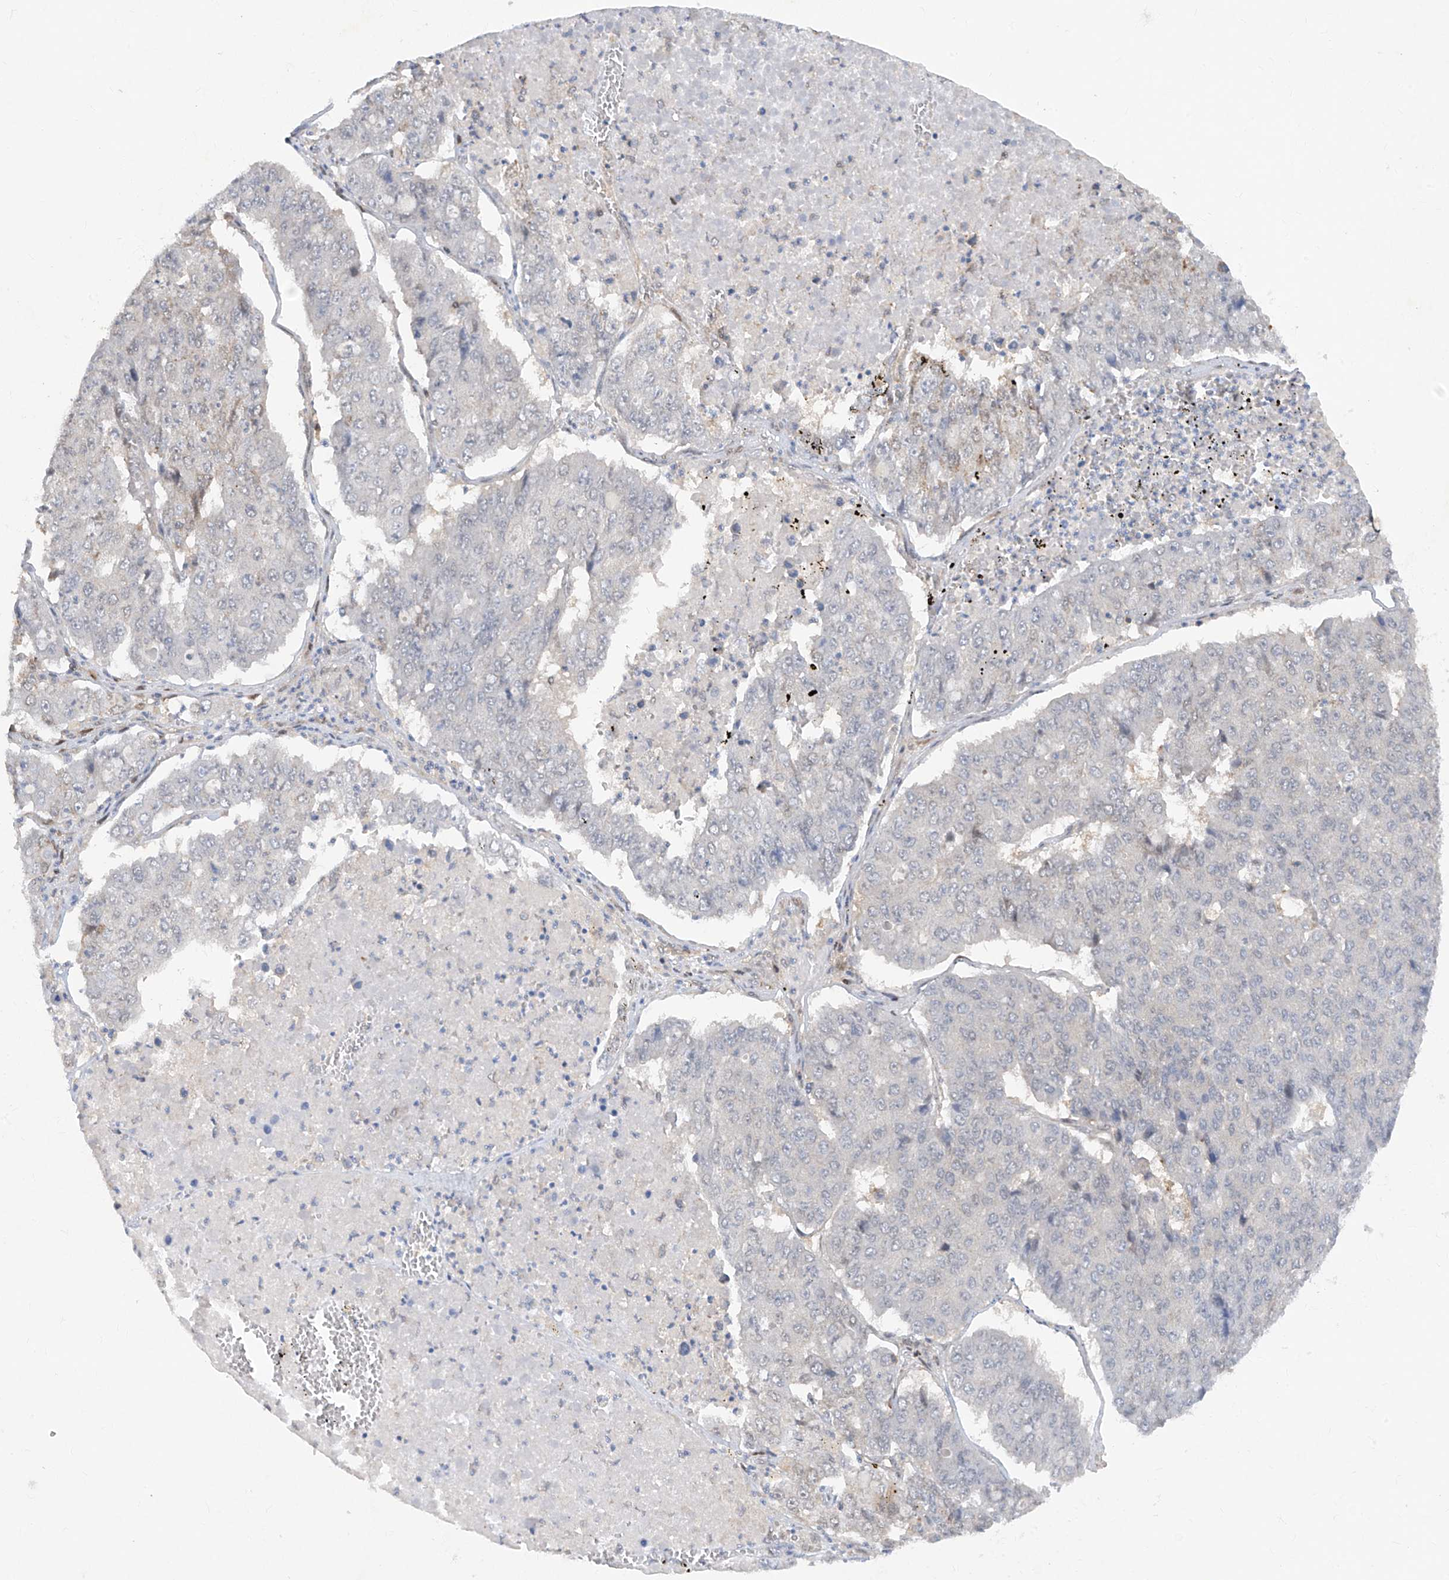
{"staining": {"intensity": "negative", "quantity": "none", "location": "none"}, "tissue": "pancreatic cancer", "cell_type": "Tumor cells", "image_type": "cancer", "snomed": [{"axis": "morphology", "description": "Adenocarcinoma, NOS"}, {"axis": "topography", "description": "Pancreas"}], "caption": "IHC photomicrograph of neoplastic tissue: pancreatic cancer stained with DAB shows no significant protein expression in tumor cells. (Brightfield microscopy of DAB (3,3'-diaminobenzidine) IHC at high magnification).", "gene": "ZNF358", "patient": {"sex": "male", "age": 50}}